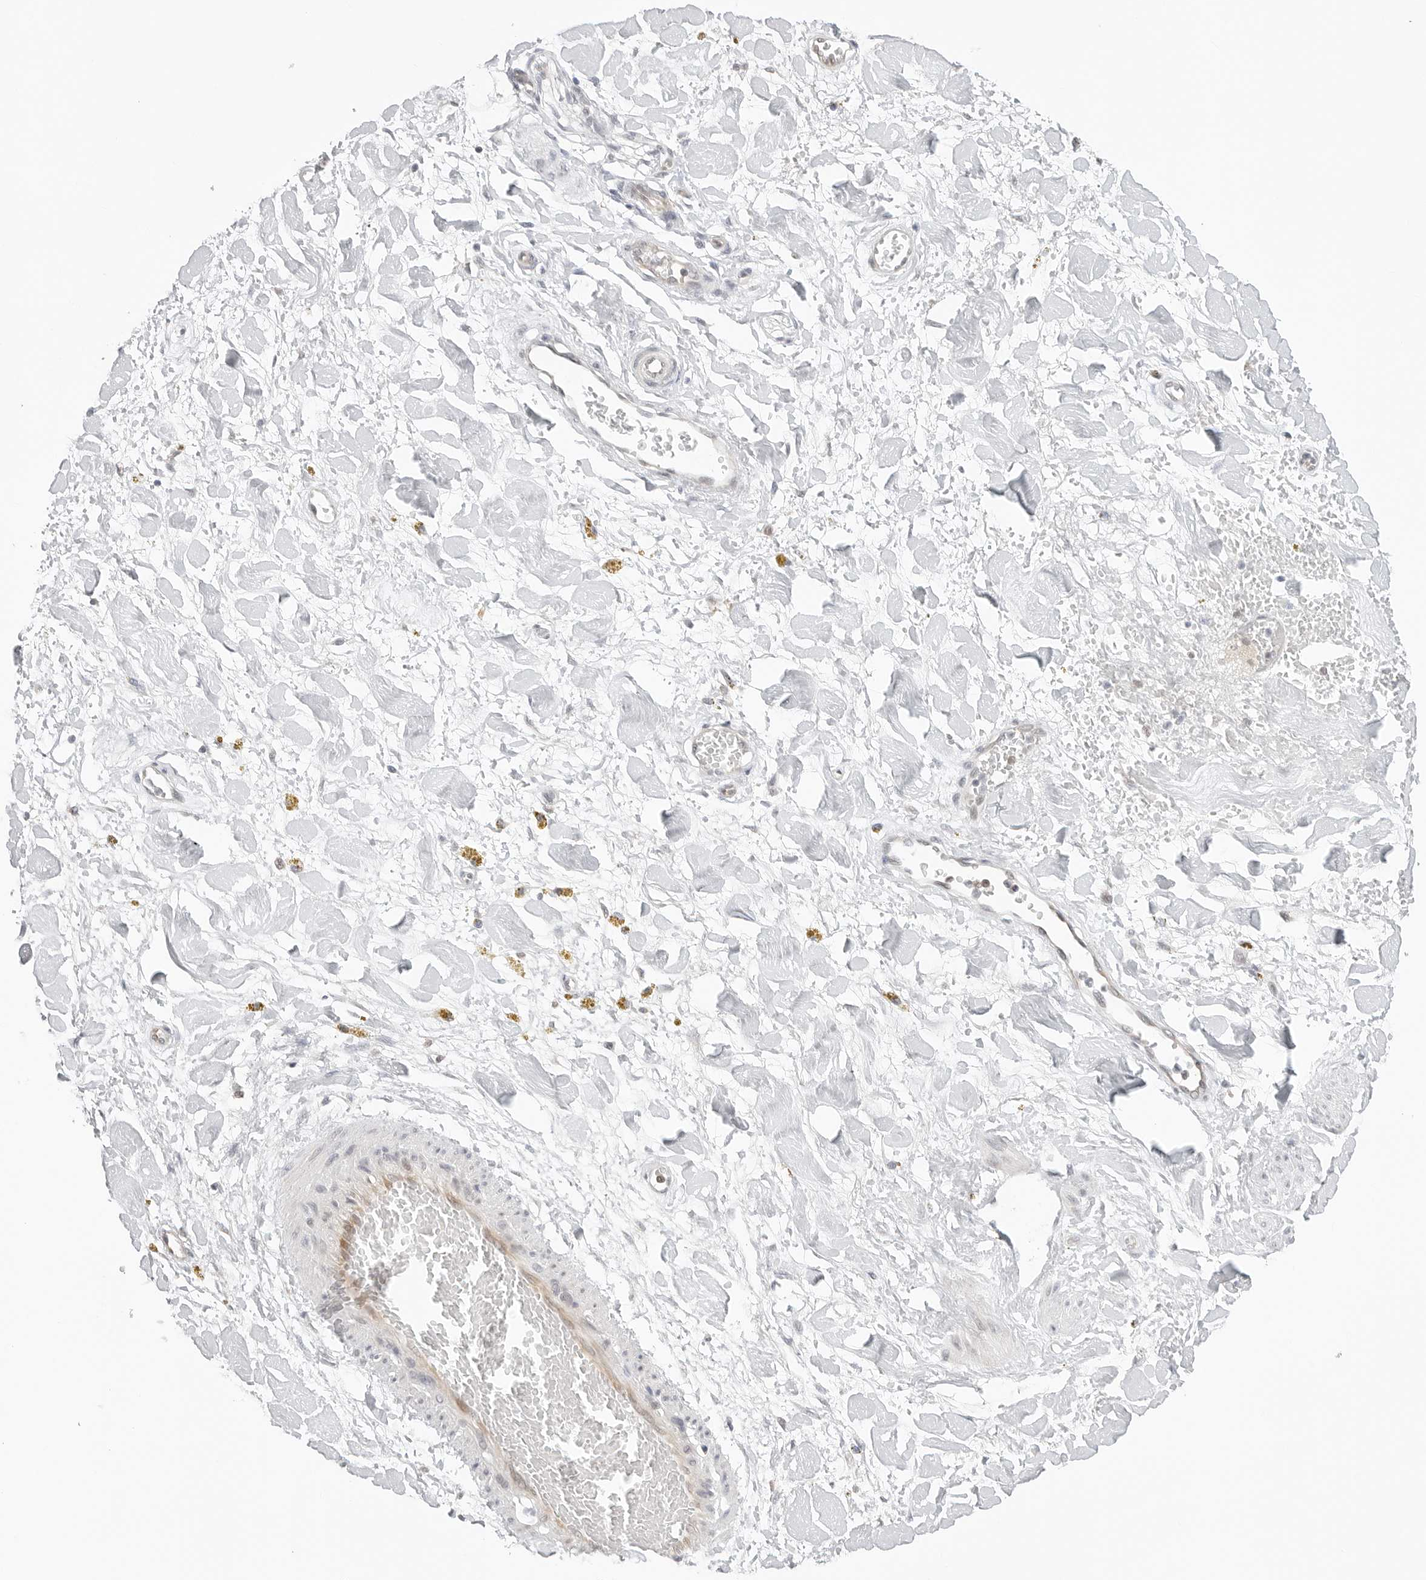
{"staining": {"intensity": "negative", "quantity": "none", "location": "none"}, "tissue": "adipose tissue", "cell_type": "Adipocytes", "image_type": "normal", "snomed": [{"axis": "morphology", "description": "Normal tissue, NOS"}, {"axis": "topography", "description": "Kidney"}, {"axis": "topography", "description": "Peripheral nerve tissue"}], "caption": "IHC of benign adipose tissue demonstrates no expression in adipocytes.", "gene": "NUDC", "patient": {"sex": "male", "age": 7}}